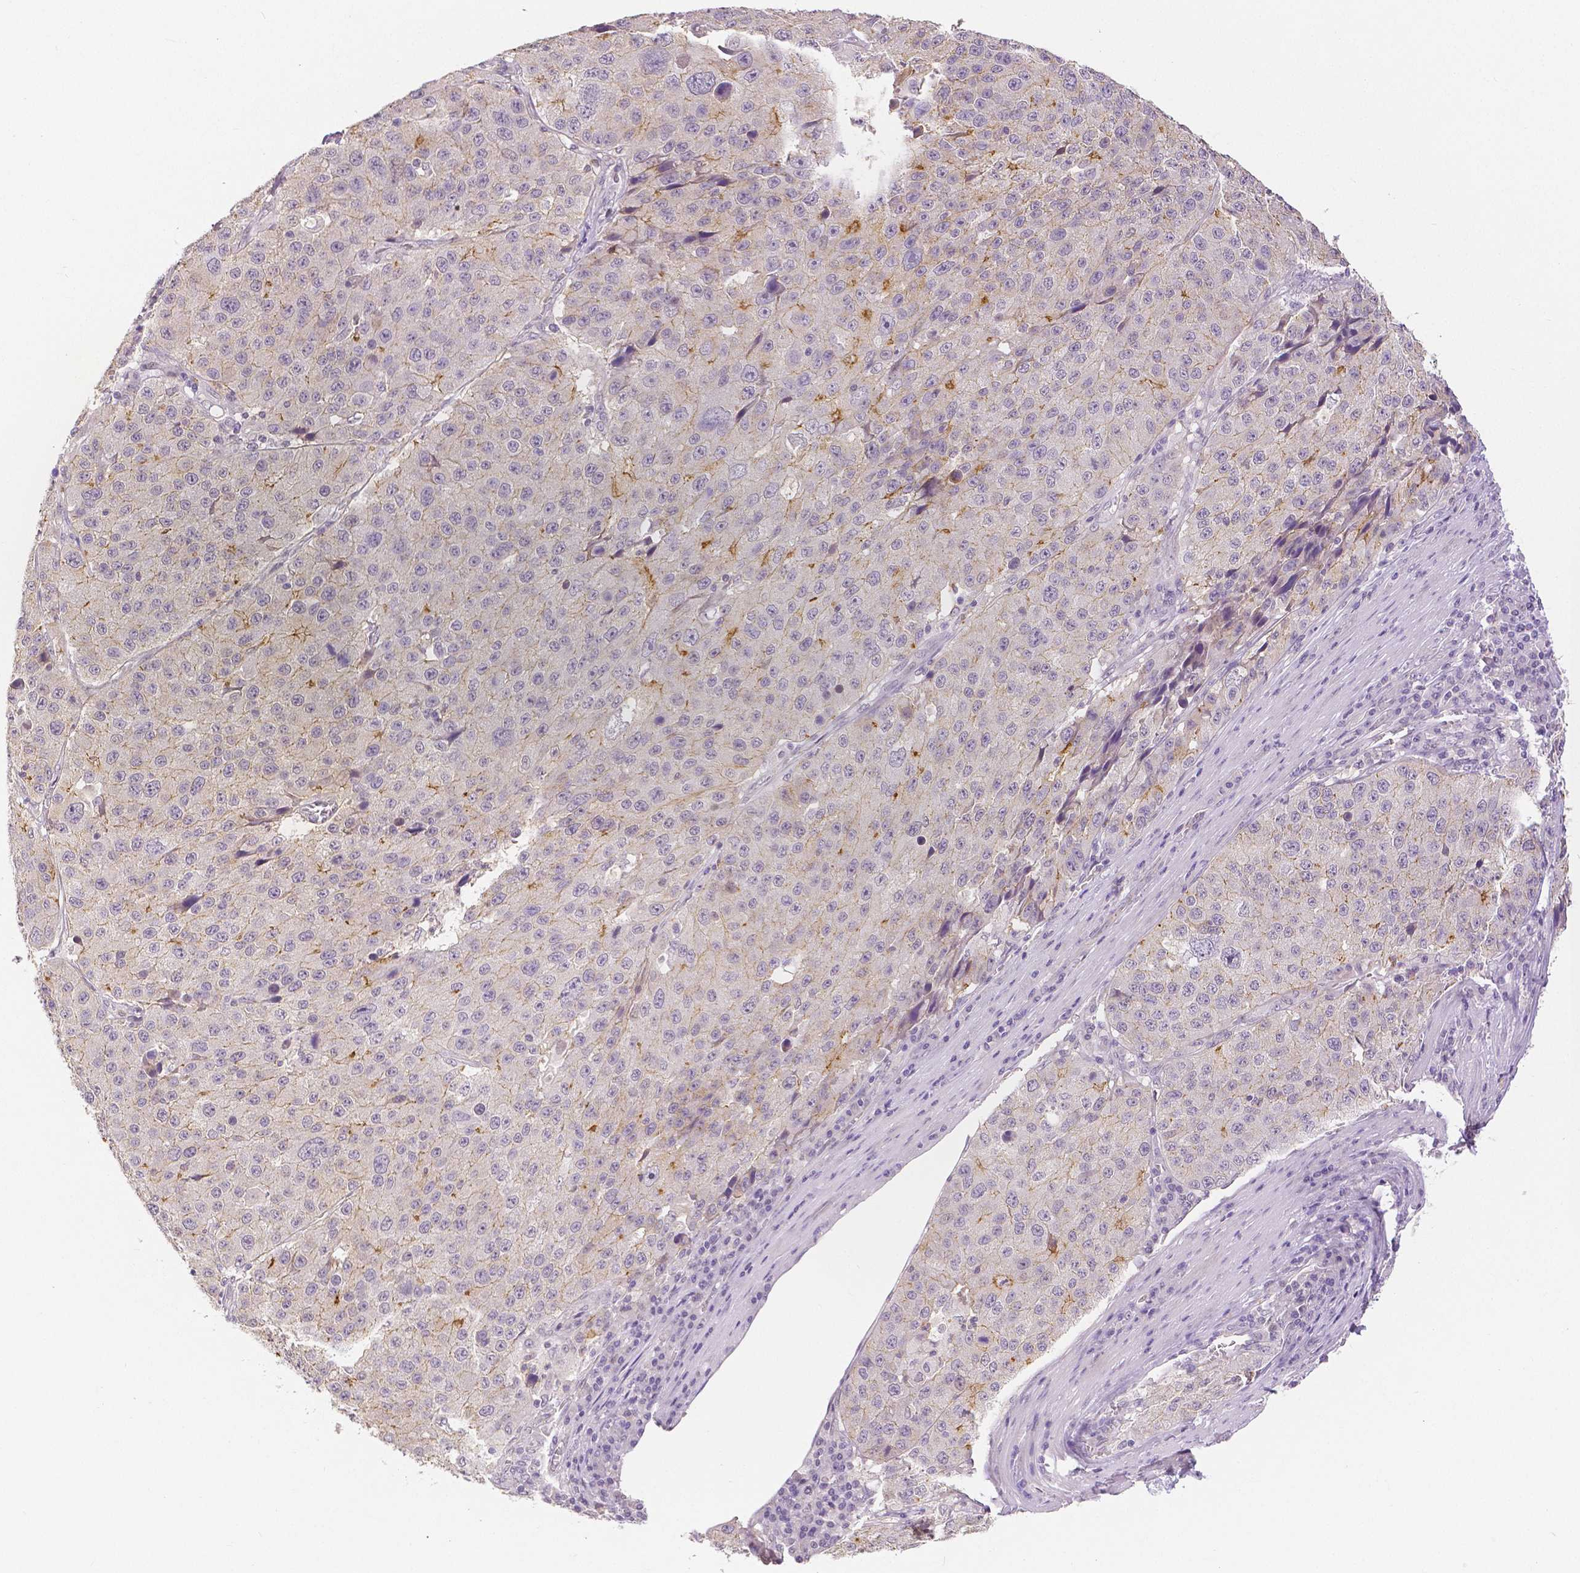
{"staining": {"intensity": "moderate", "quantity": "<25%", "location": "cytoplasmic/membranous"}, "tissue": "stomach cancer", "cell_type": "Tumor cells", "image_type": "cancer", "snomed": [{"axis": "morphology", "description": "Adenocarcinoma, NOS"}, {"axis": "topography", "description": "Stomach"}], "caption": "IHC (DAB (3,3'-diaminobenzidine)) staining of human adenocarcinoma (stomach) exhibits moderate cytoplasmic/membranous protein expression in about <25% of tumor cells.", "gene": "OCLN", "patient": {"sex": "male", "age": 71}}